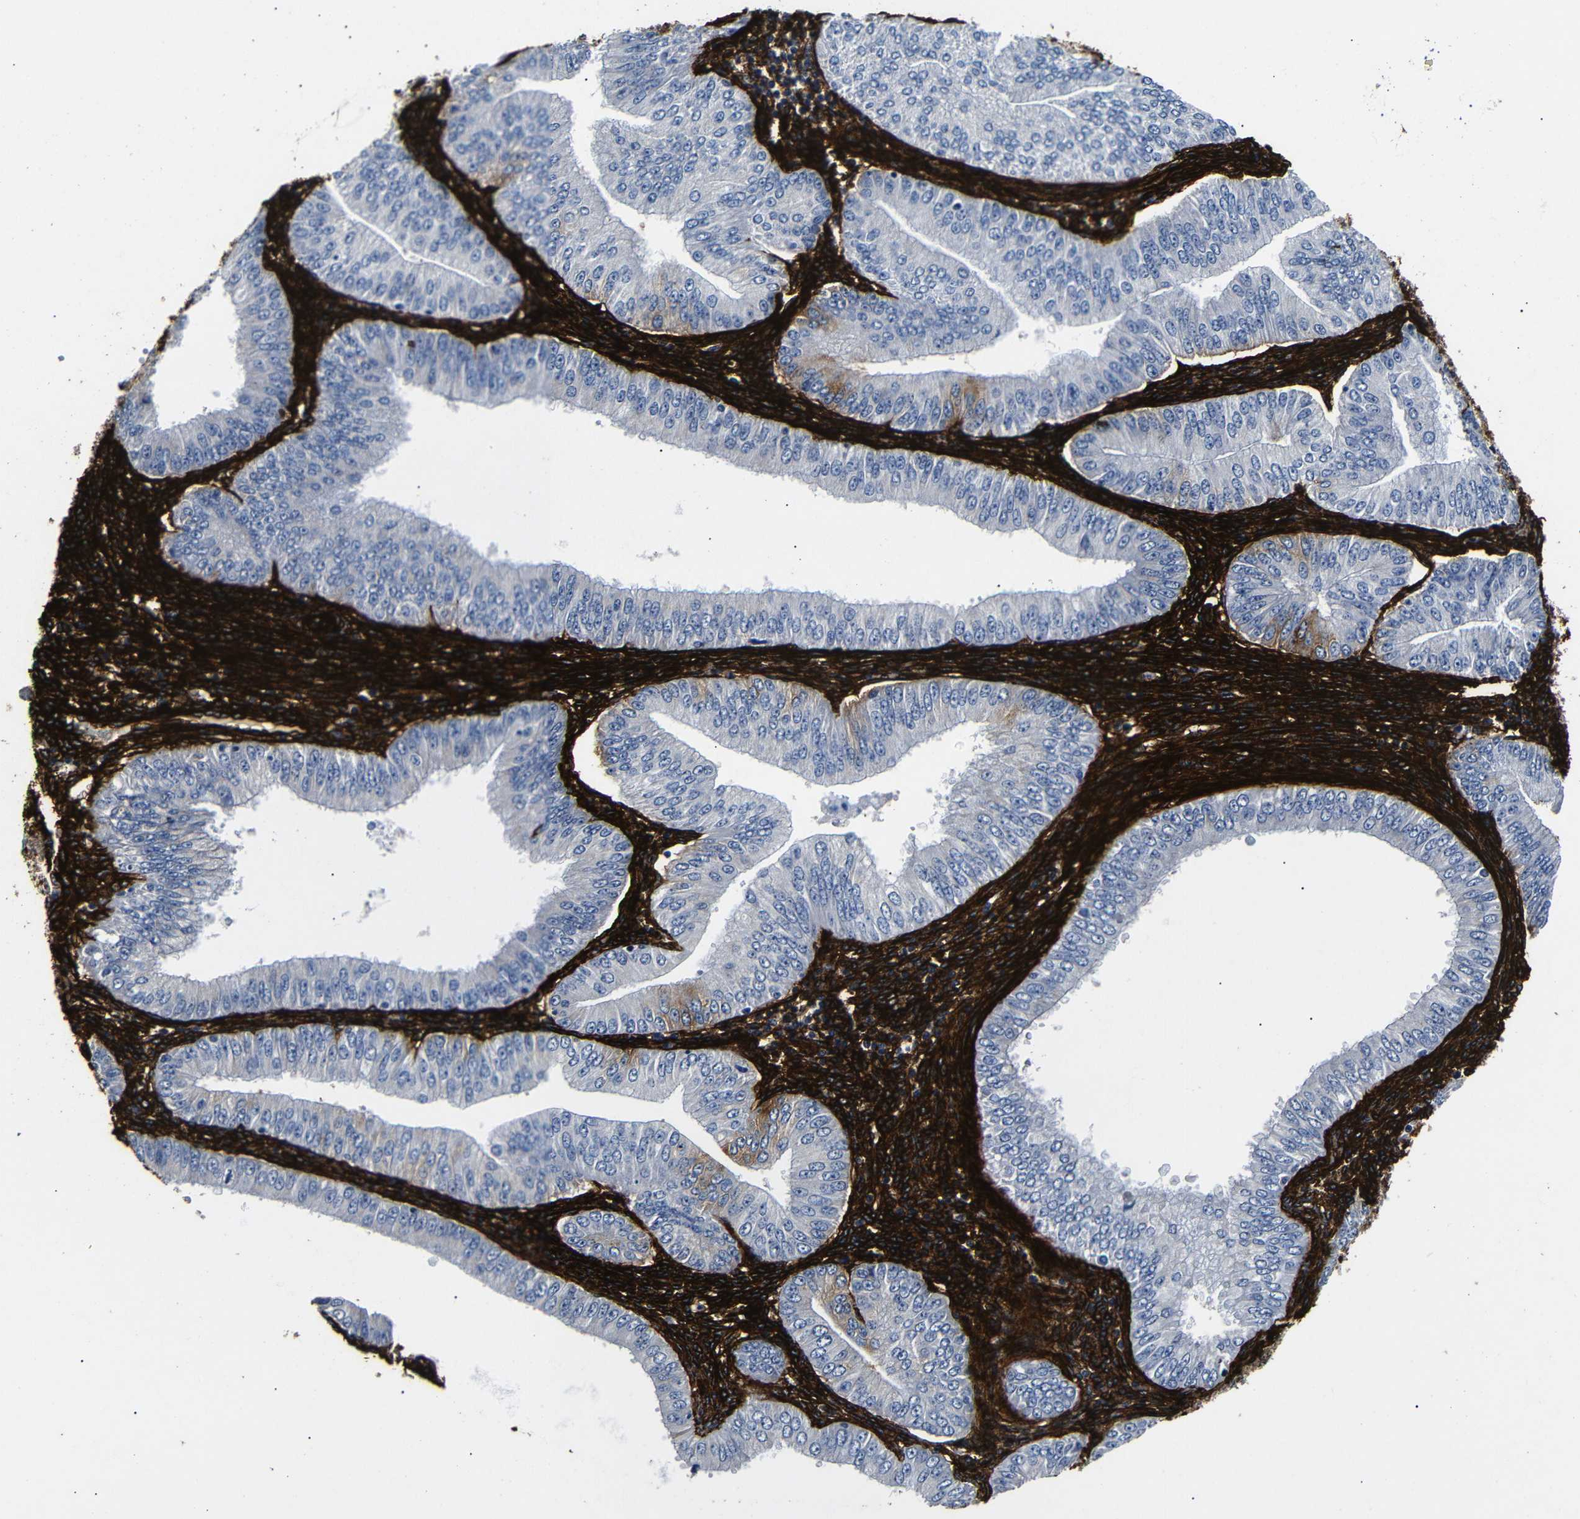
{"staining": {"intensity": "weak", "quantity": "<25%", "location": "cytoplasmic/membranous"}, "tissue": "endometrial cancer", "cell_type": "Tumor cells", "image_type": "cancer", "snomed": [{"axis": "morphology", "description": "Normal tissue, NOS"}, {"axis": "morphology", "description": "Adenocarcinoma, NOS"}, {"axis": "topography", "description": "Endometrium"}], "caption": "Tumor cells show no significant protein positivity in endometrial adenocarcinoma.", "gene": "CAV2", "patient": {"sex": "female", "age": 53}}